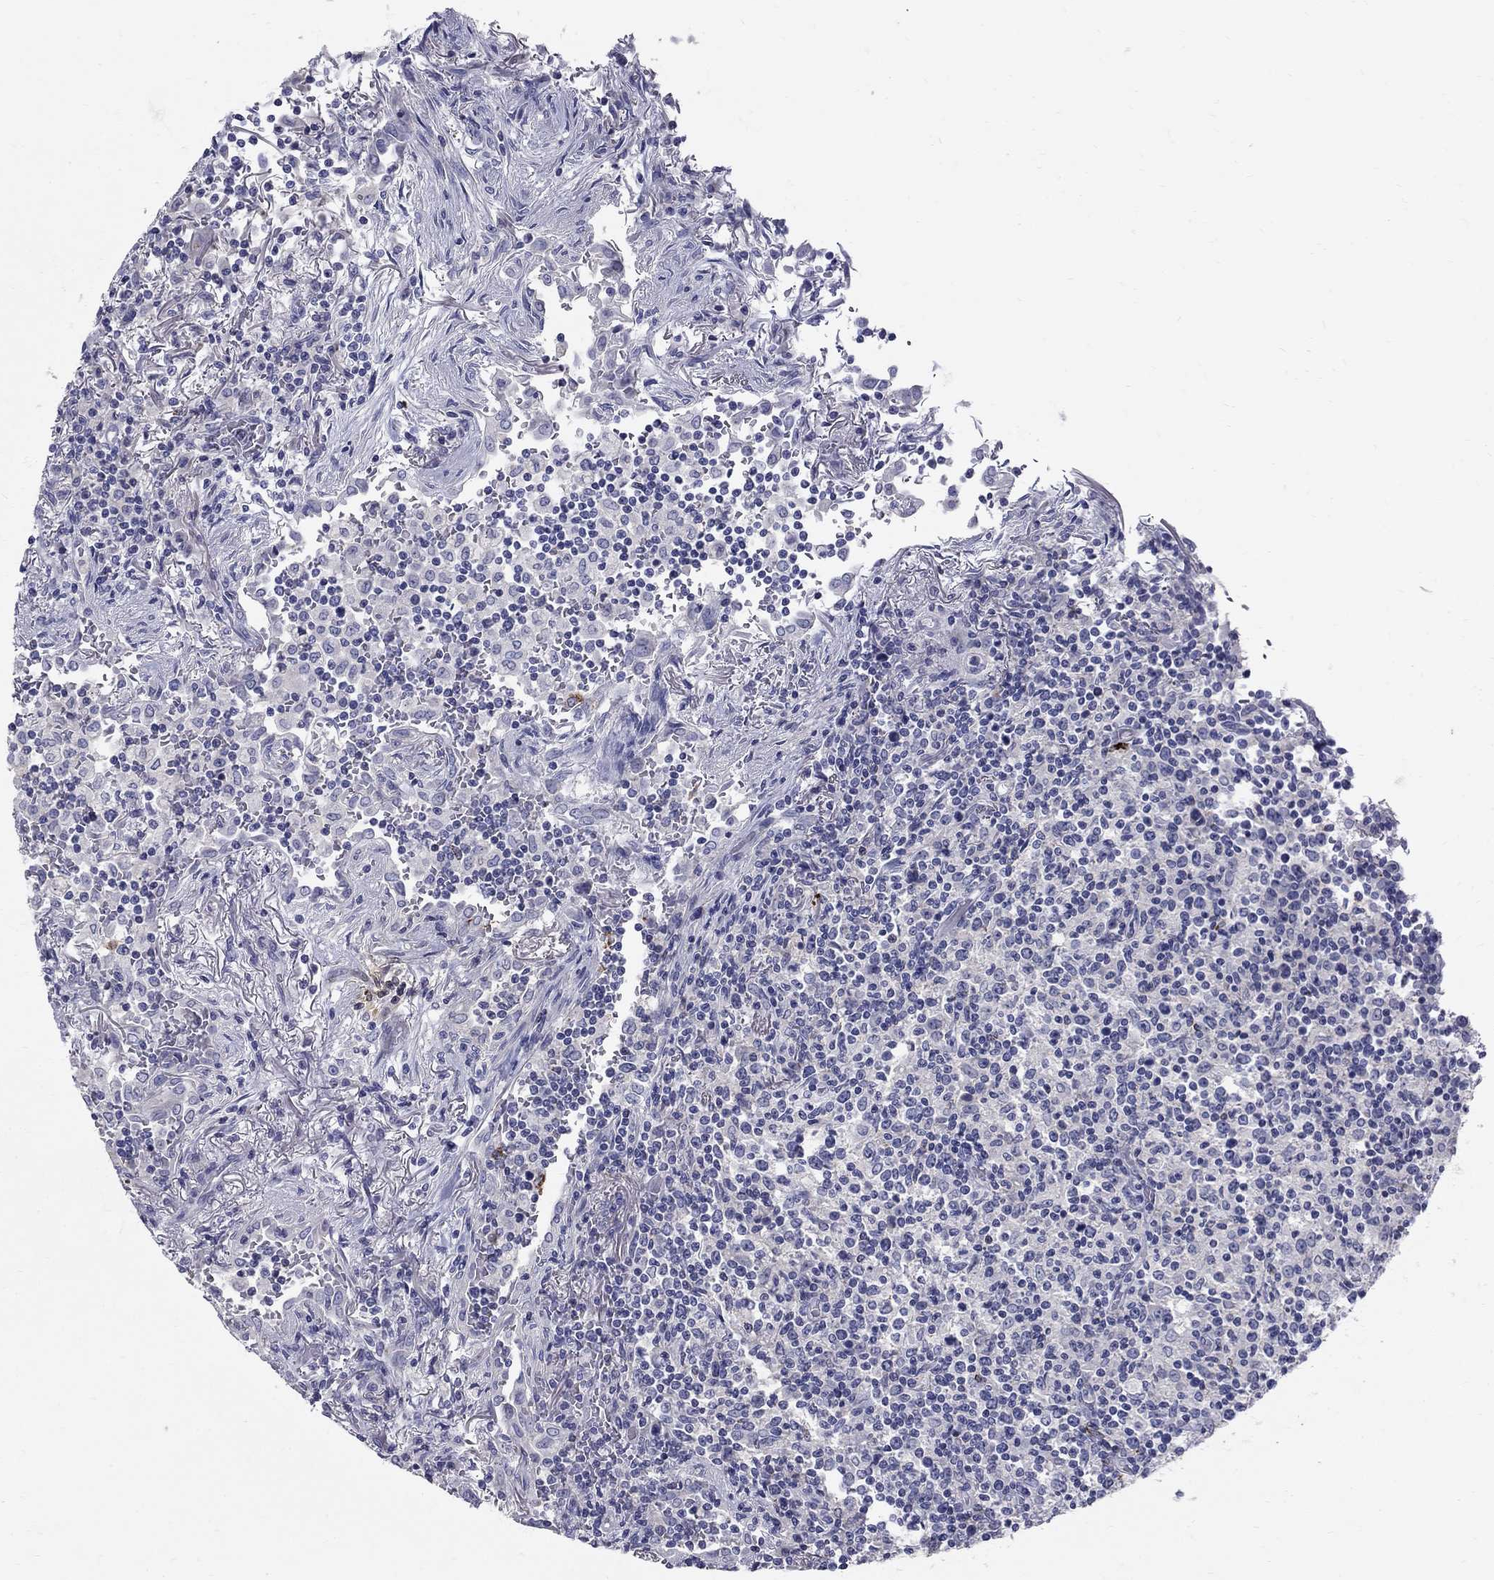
{"staining": {"intensity": "negative", "quantity": "none", "location": "none"}, "tissue": "lymphoma", "cell_type": "Tumor cells", "image_type": "cancer", "snomed": [{"axis": "morphology", "description": "Malignant lymphoma, non-Hodgkin's type, High grade"}, {"axis": "topography", "description": "Lung"}], "caption": "An immunohistochemistry (IHC) histopathology image of high-grade malignant lymphoma, non-Hodgkin's type is shown. There is no staining in tumor cells of high-grade malignant lymphoma, non-Hodgkin's type.", "gene": "TP53TG5", "patient": {"sex": "male", "age": 79}}